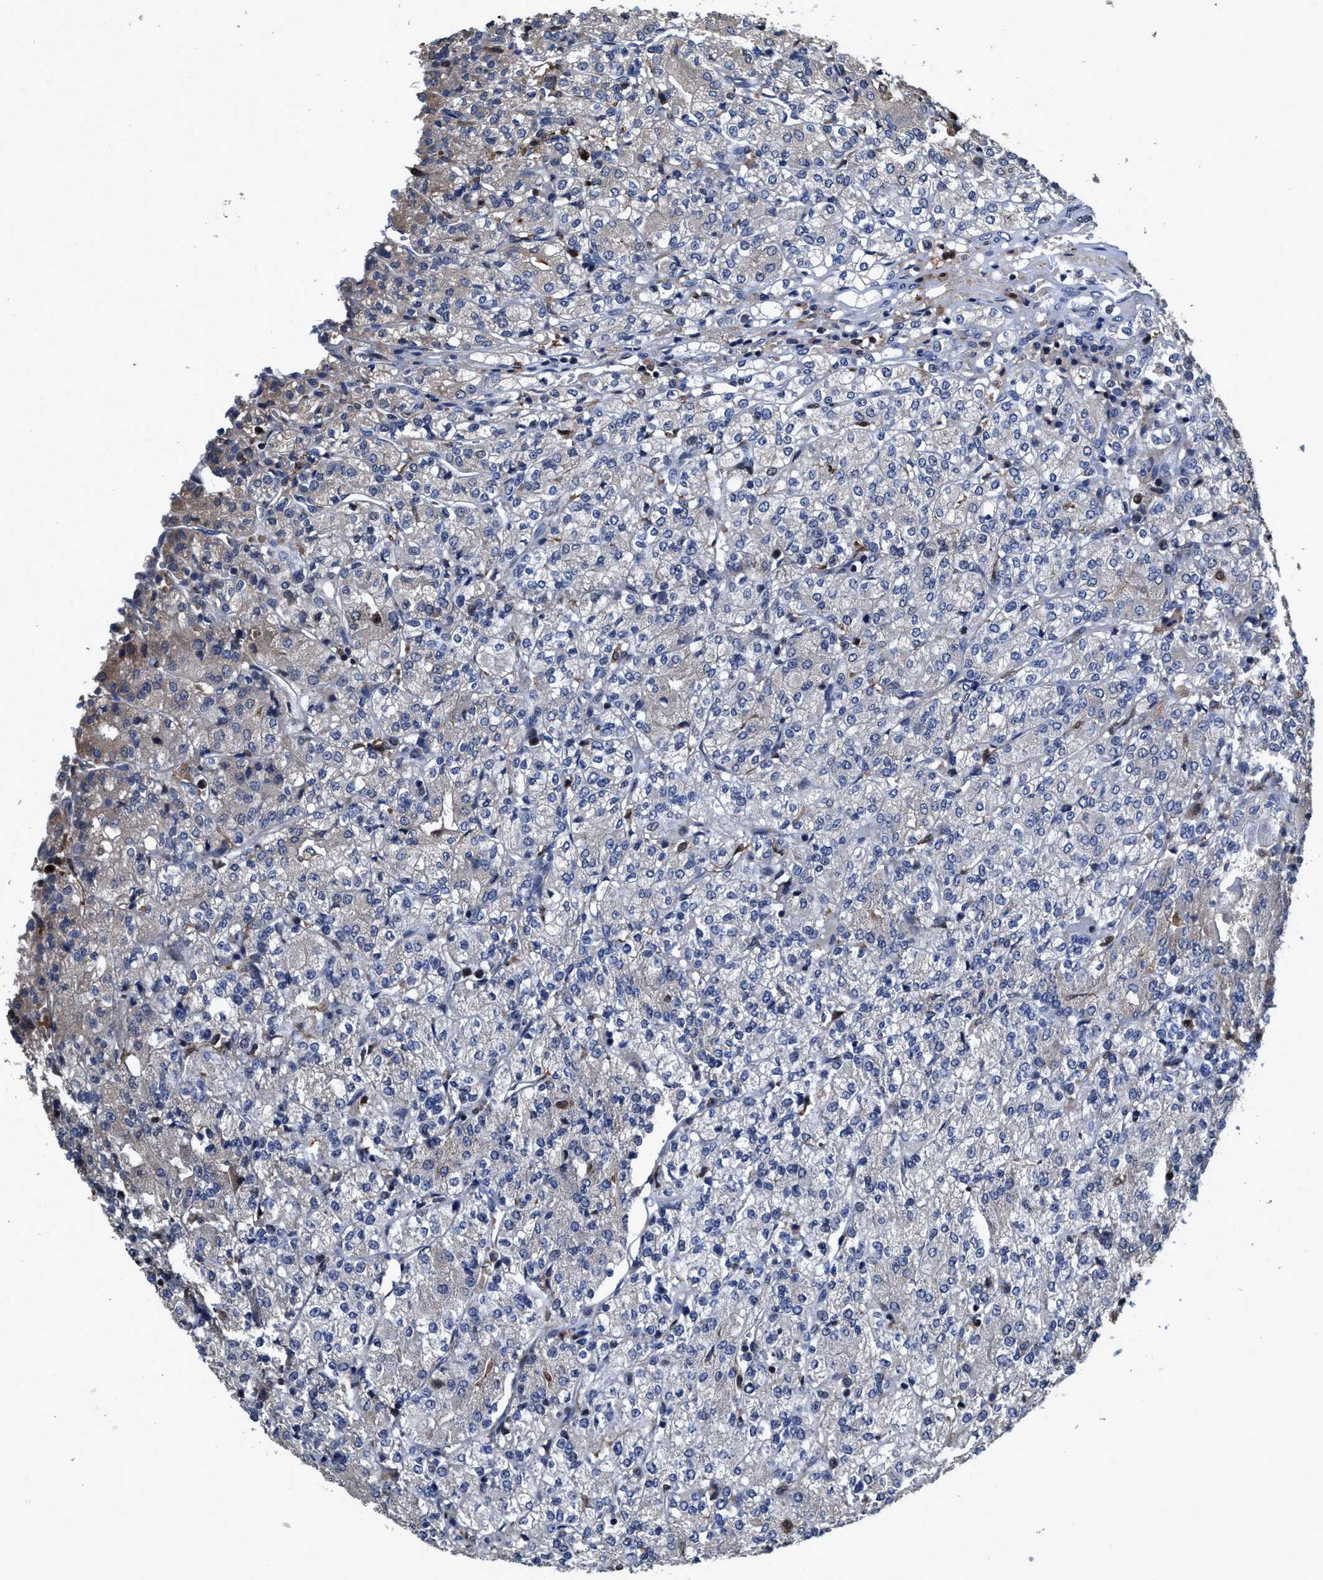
{"staining": {"intensity": "negative", "quantity": "none", "location": "none"}, "tissue": "renal cancer", "cell_type": "Tumor cells", "image_type": "cancer", "snomed": [{"axis": "morphology", "description": "Adenocarcinoma, NOS"}, {"axis": "topography", "description": "Kidney"}], "caption": "A photomicrograph of human renal adenocarcinoma is negative for staining in tumor cells. Brightfield microscopy of IHC stained with DAB (brown) and hematoxylin (blue), captured at high magnification.", "gene": "RGS10", "patient": {"sex": "male", "age": 77}}